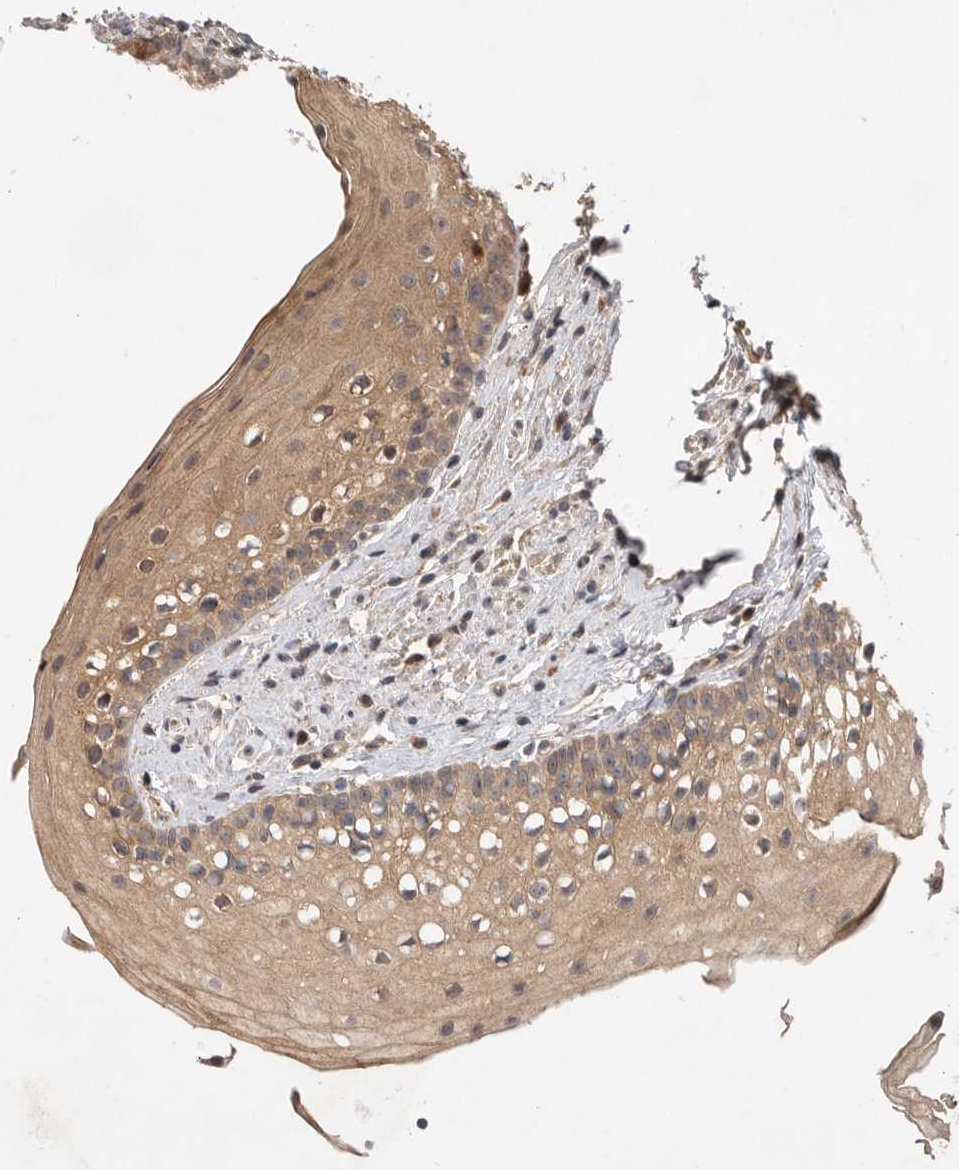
{"staining": {"intensity": "moderate", "quantity": ">75%", "location": "cytoplasmic/membranous"}, "tissue": "oral mucosa", "cell_type": "Squamous epithelial cells", "image_type": "normal", "snomed": [{"axis": "morphology", "description": "Normal tissue, NOS"}, {"axis": "topography", "description": "Oral tissue"}], "caption": "Squamous epithelial cells exhibit medium levels of moderate cytoplasmic/membranous expression in about >75% of cells in unremarkable human oral mucosa.", "gene": "VN1R4", "patient": {"sex": "male", "age": 28}}